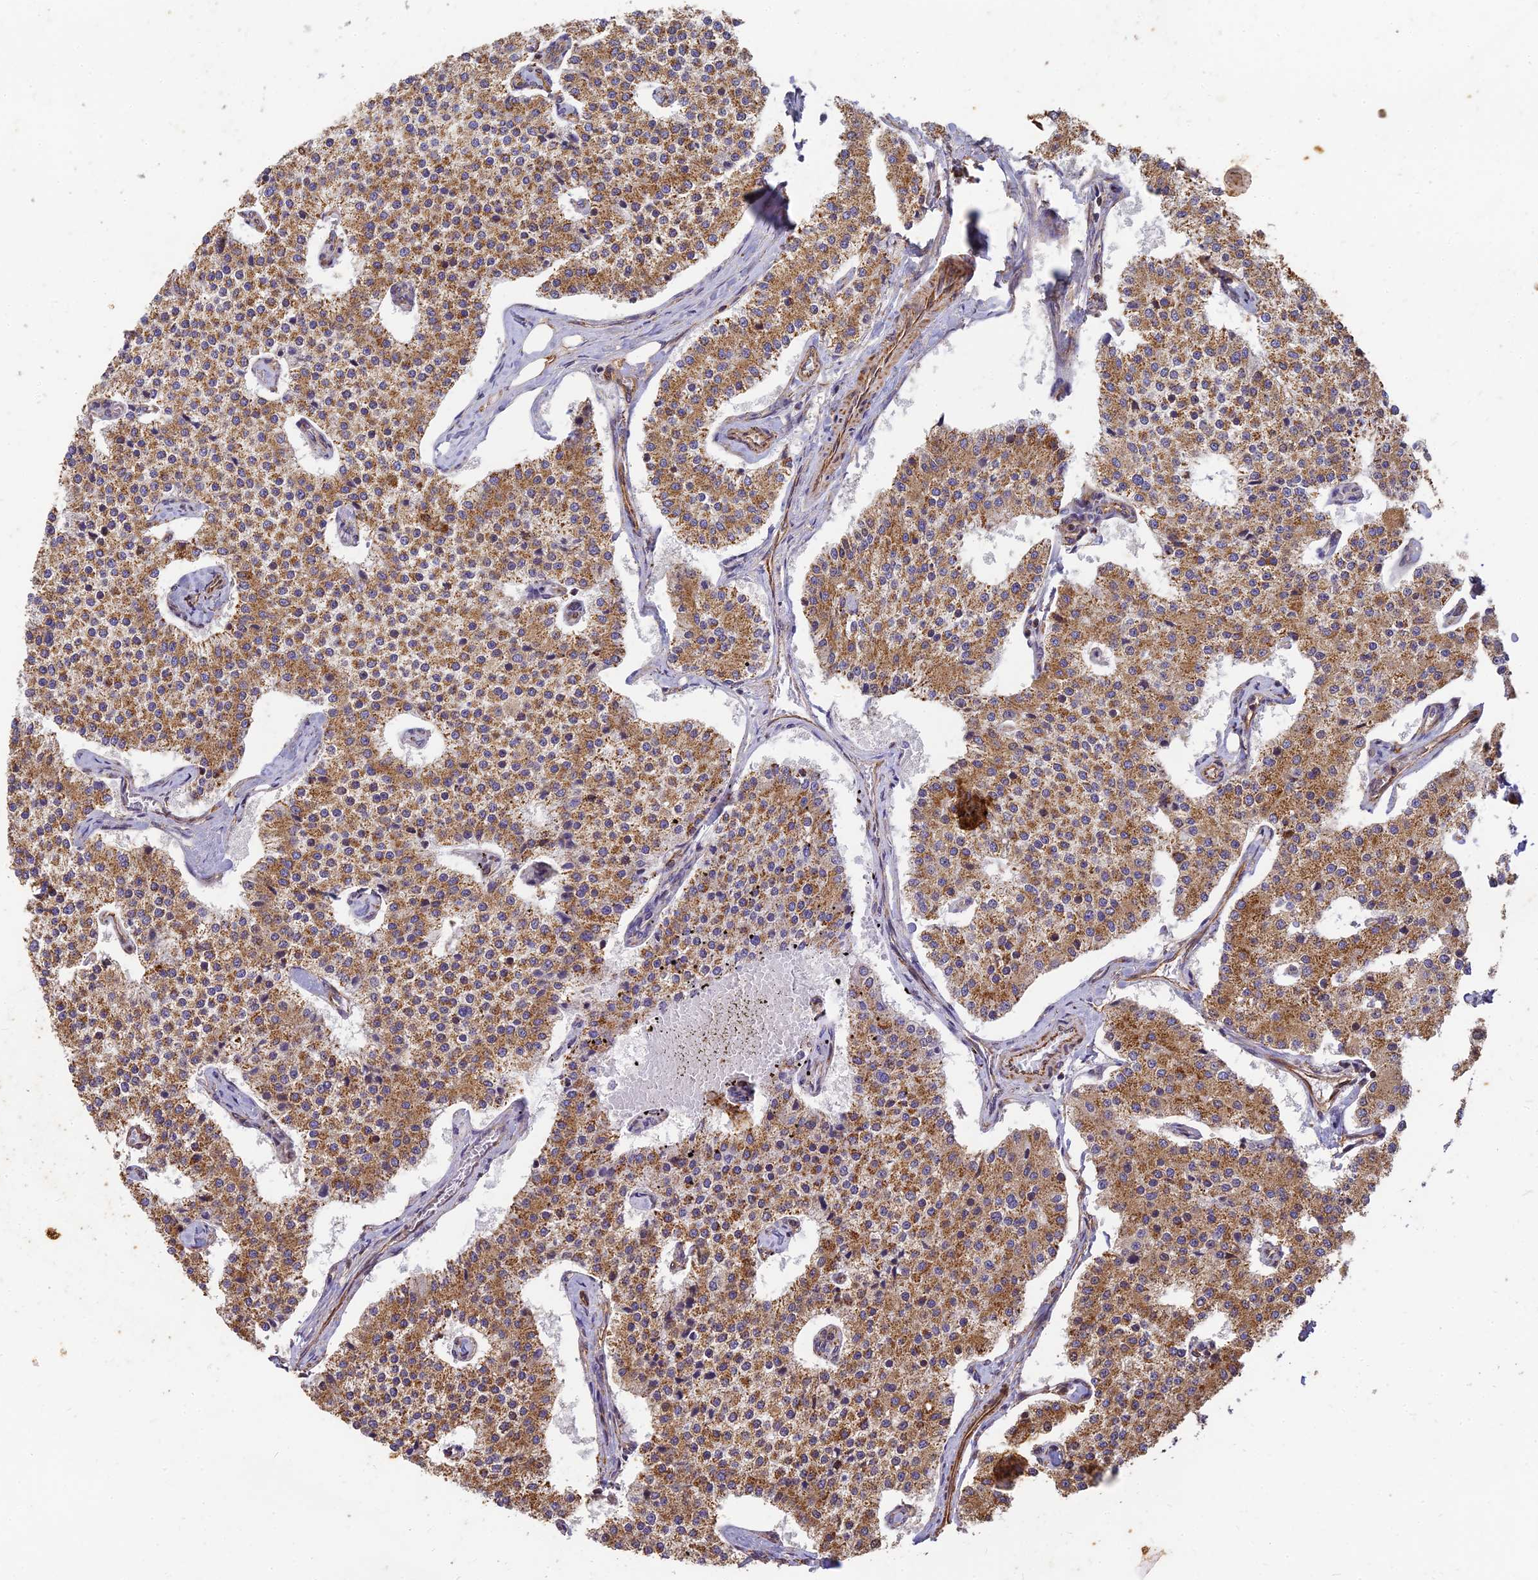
{"staining": {"intensity": "moderate", "quantity": ">75%", "location": "cytoplasmic/membranous"}, "tissue": "carcinoid", "cell_type": "Tumor cells", "image_type": "cancer", "snomed": [{"axis": "morphology", "description": "Carcinoid, malignant, NOS"}, {"axis": "topography", "description": "Colon"}], "caption": "Human carcinoid stained for a protein (brown) reveals moderate cytoplasmic/membranous positive expression in about >75% of tumor cells.", "gene": "DSTYK", "patient": {"sex": "female", "age": 52}}